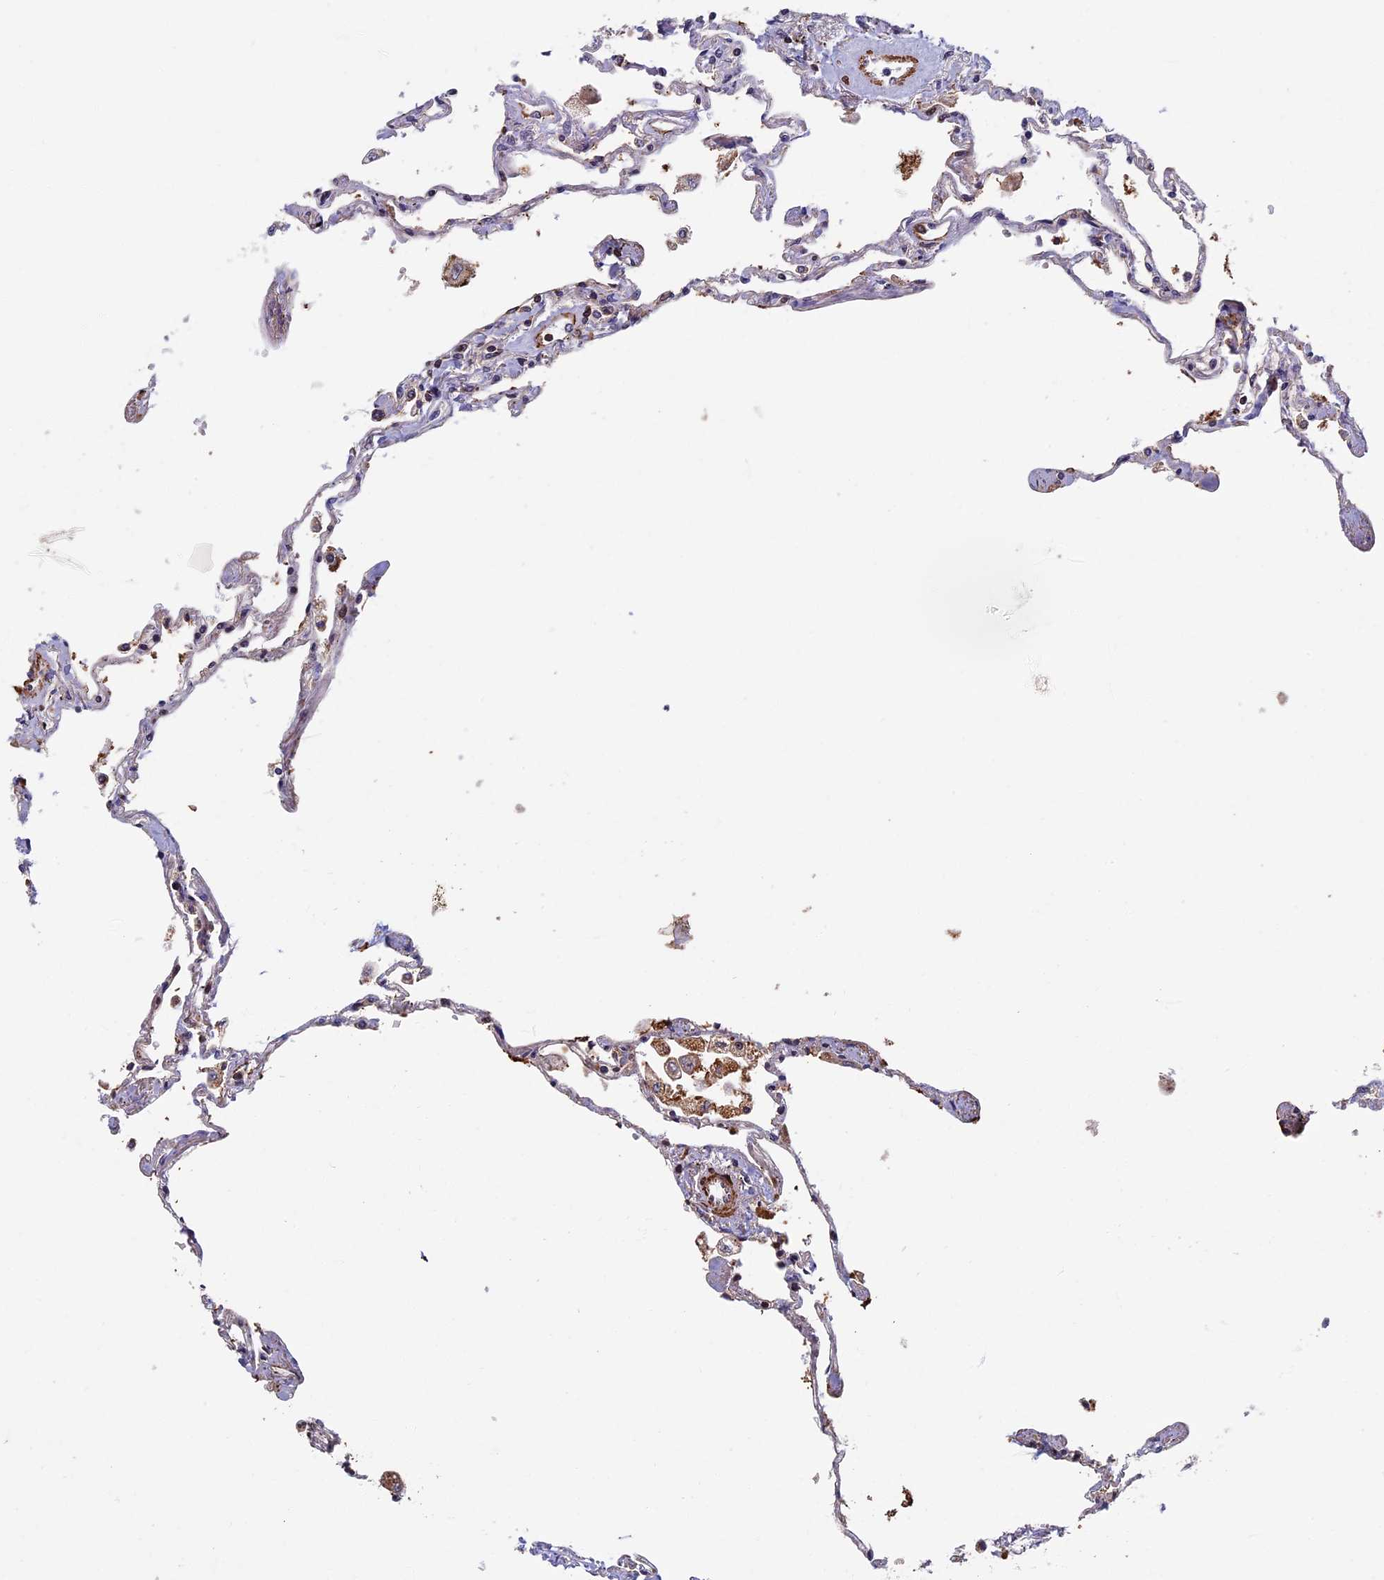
{"staining": {"intensity": "moderate", "quantity": "<25%", "location": "cytoplasmic/membranous,nuclear"}, "tissue": "lung", "cell_type": "Alveolar cells", "image_type": "normal", "snomed": [{"axis": "morphology", "description": "Normal tissue, NOS"}, {"axis": "topography", "description": "Lung"}], "caption": "Immunohistochemical staining of unremarkable human lung exhibits <25% levels of moderate cytoplasmic/membranous,nuclear protein staining in about <25% of alveolar cells. (DAB IHC, brown staining for protein, blue staining for nuclei).", "gene": "CTDP1", "patient": {"sex": "female", "age": 67}}